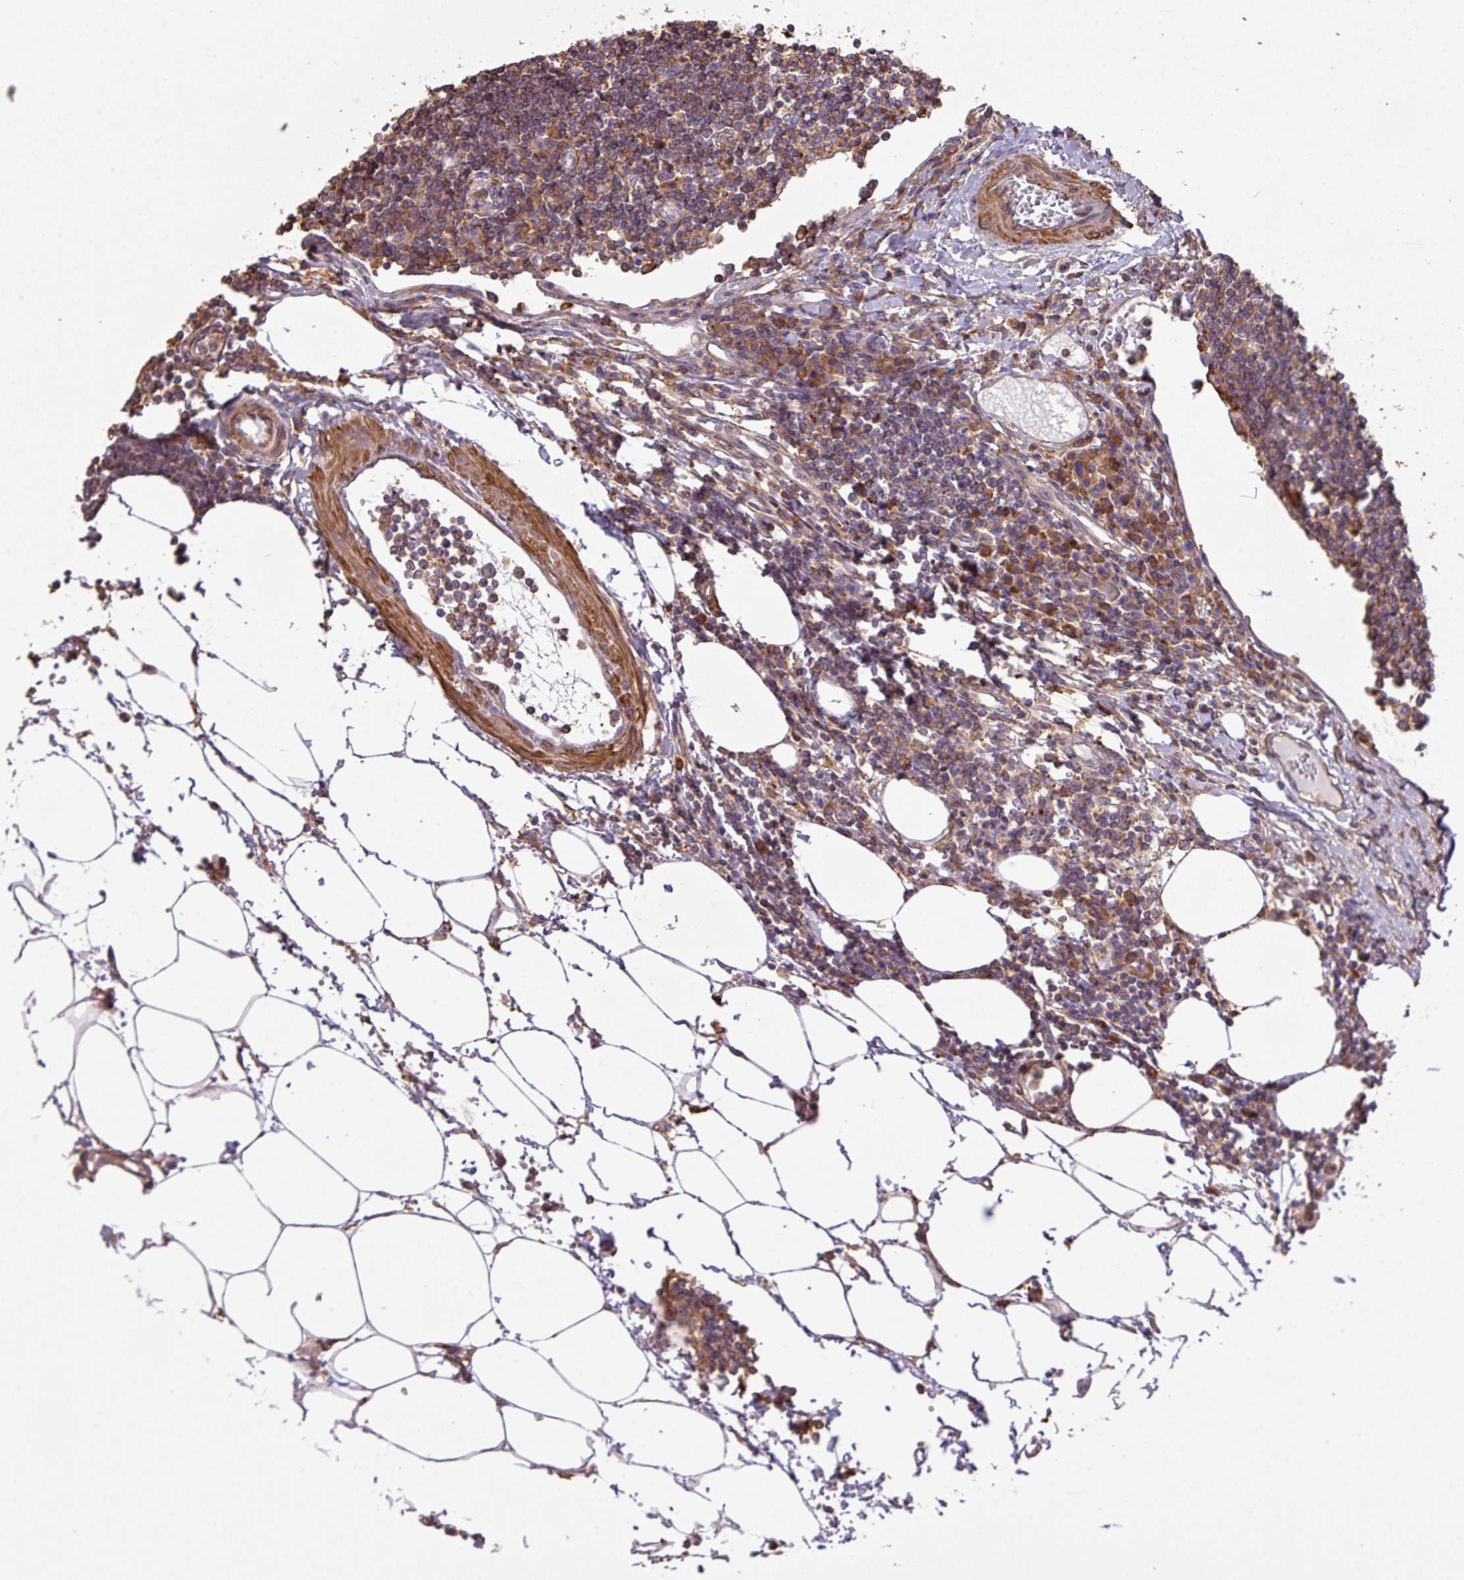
{"staining": {"intensity": "moderate", "quantity": "25%-75%", "location": "cytoplasmic/membranous"}, "tissue": "lymph node", "cell_type": "Germinal center cells", "image_type": "normal", "snomed": [{"axis": "morphology", "description": "Adenocarcinoma, NOS"}, {"axis": "topography", "description": "Lymph node"}], "caption": "The micrograph displays staining of unremarkable lymph node, revealing moderate cytoplasmic/membranous protein expression (brown color) within germinal center cells. (Stains: DAB (3,3'-diaminobenzidine) in brown, nuclei in blue, Microscopy: brightfield microscopy at high magnification).", "gene": "LRRC41", "patient": {"sex": "female", "age": 62}}